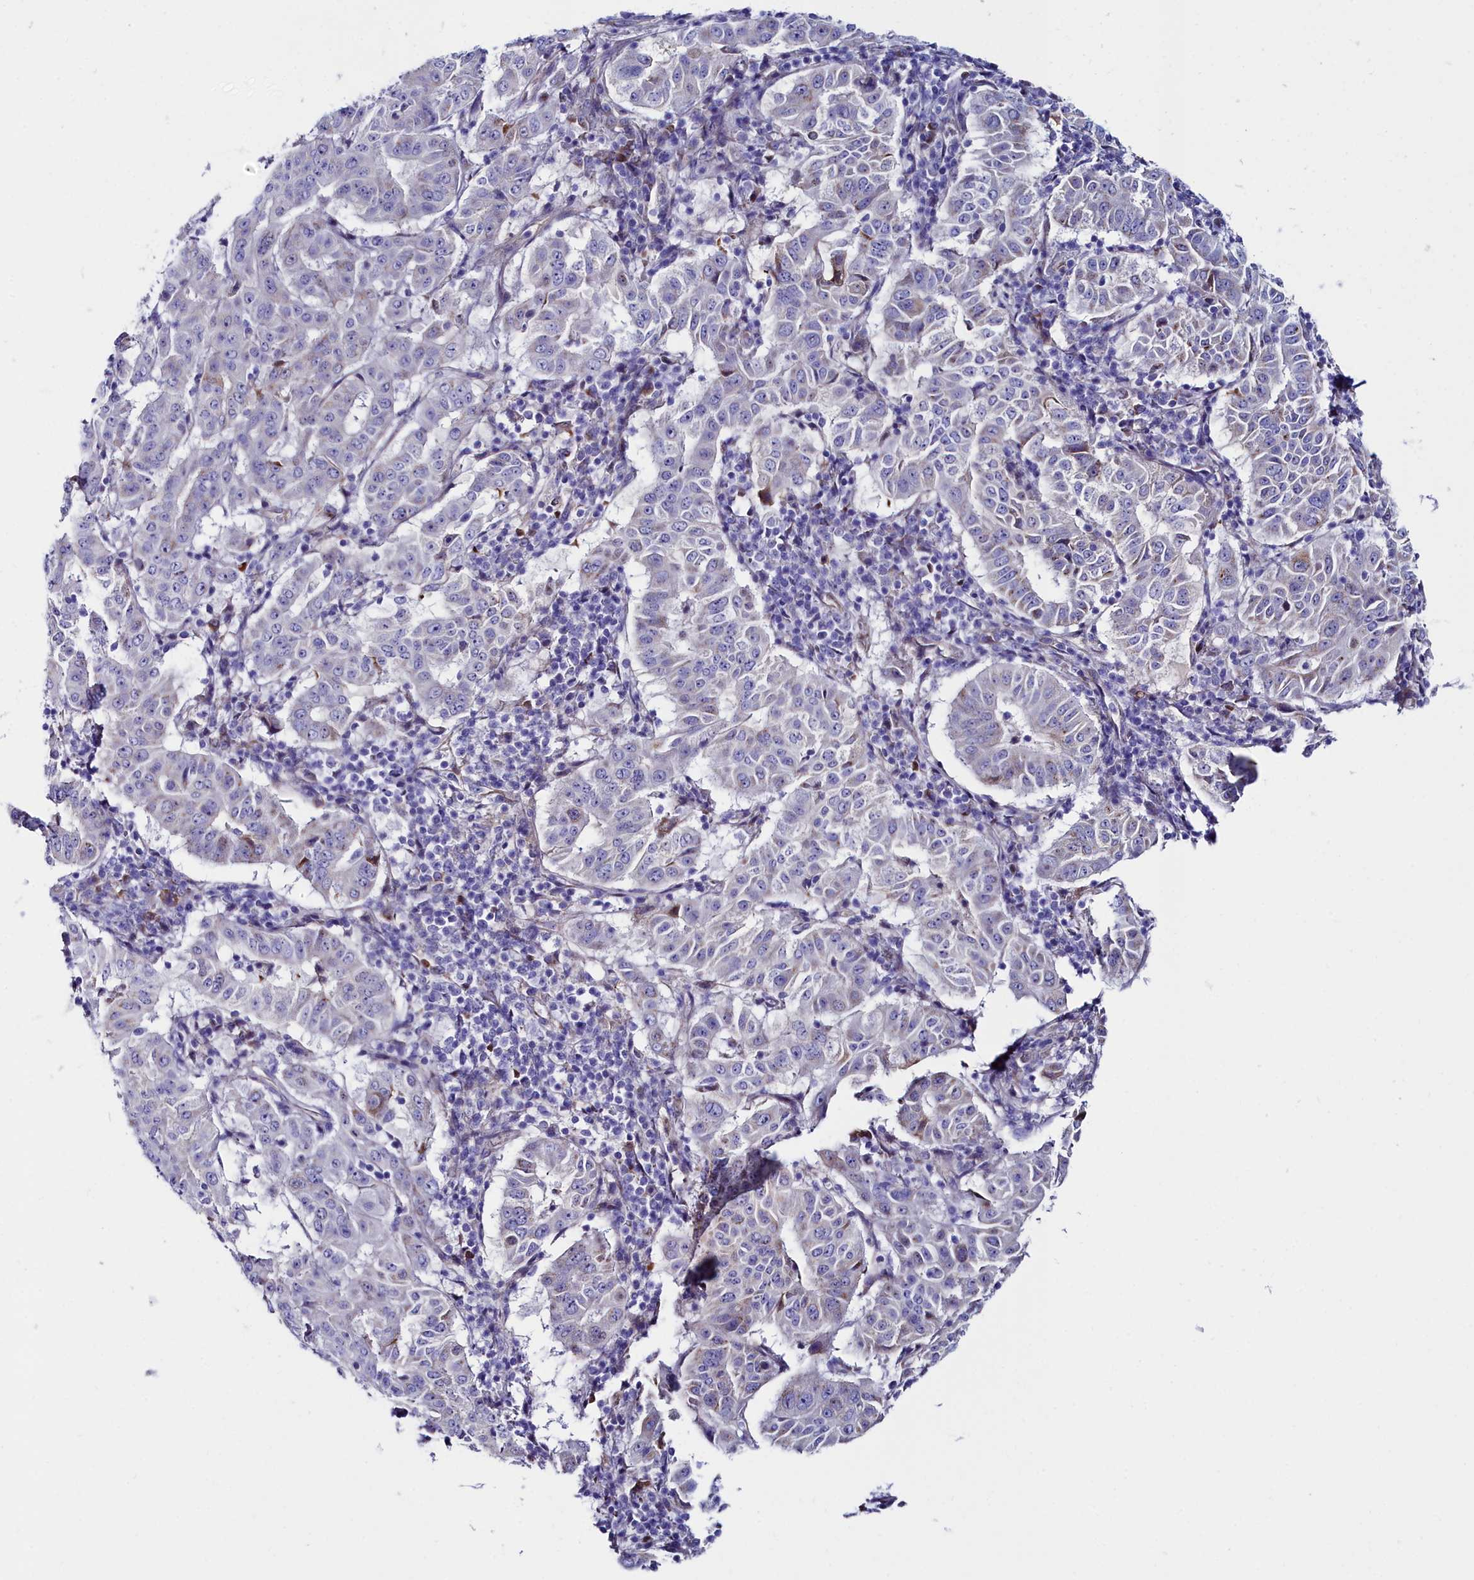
{"staining": {"intensity": "negative", "quantity": "none", "location": "none"}, "tissue": "pancreatic cancer", "cell_type": "Tumor cells", "image_type": "cancer", "snomed": [{"axis": "morphology", "description": "Adenocarcinoma, NOS"}, {"axis": "topography", "description": "Pancreas"}], "caption": "Immunohistochemistry (IHC) image of human pancreatic cancer stained for a protein (brown), which shows no expression in tumor cells.", "gene": "SLC49A3", "patient": {"sex": "male", "age": 63}}